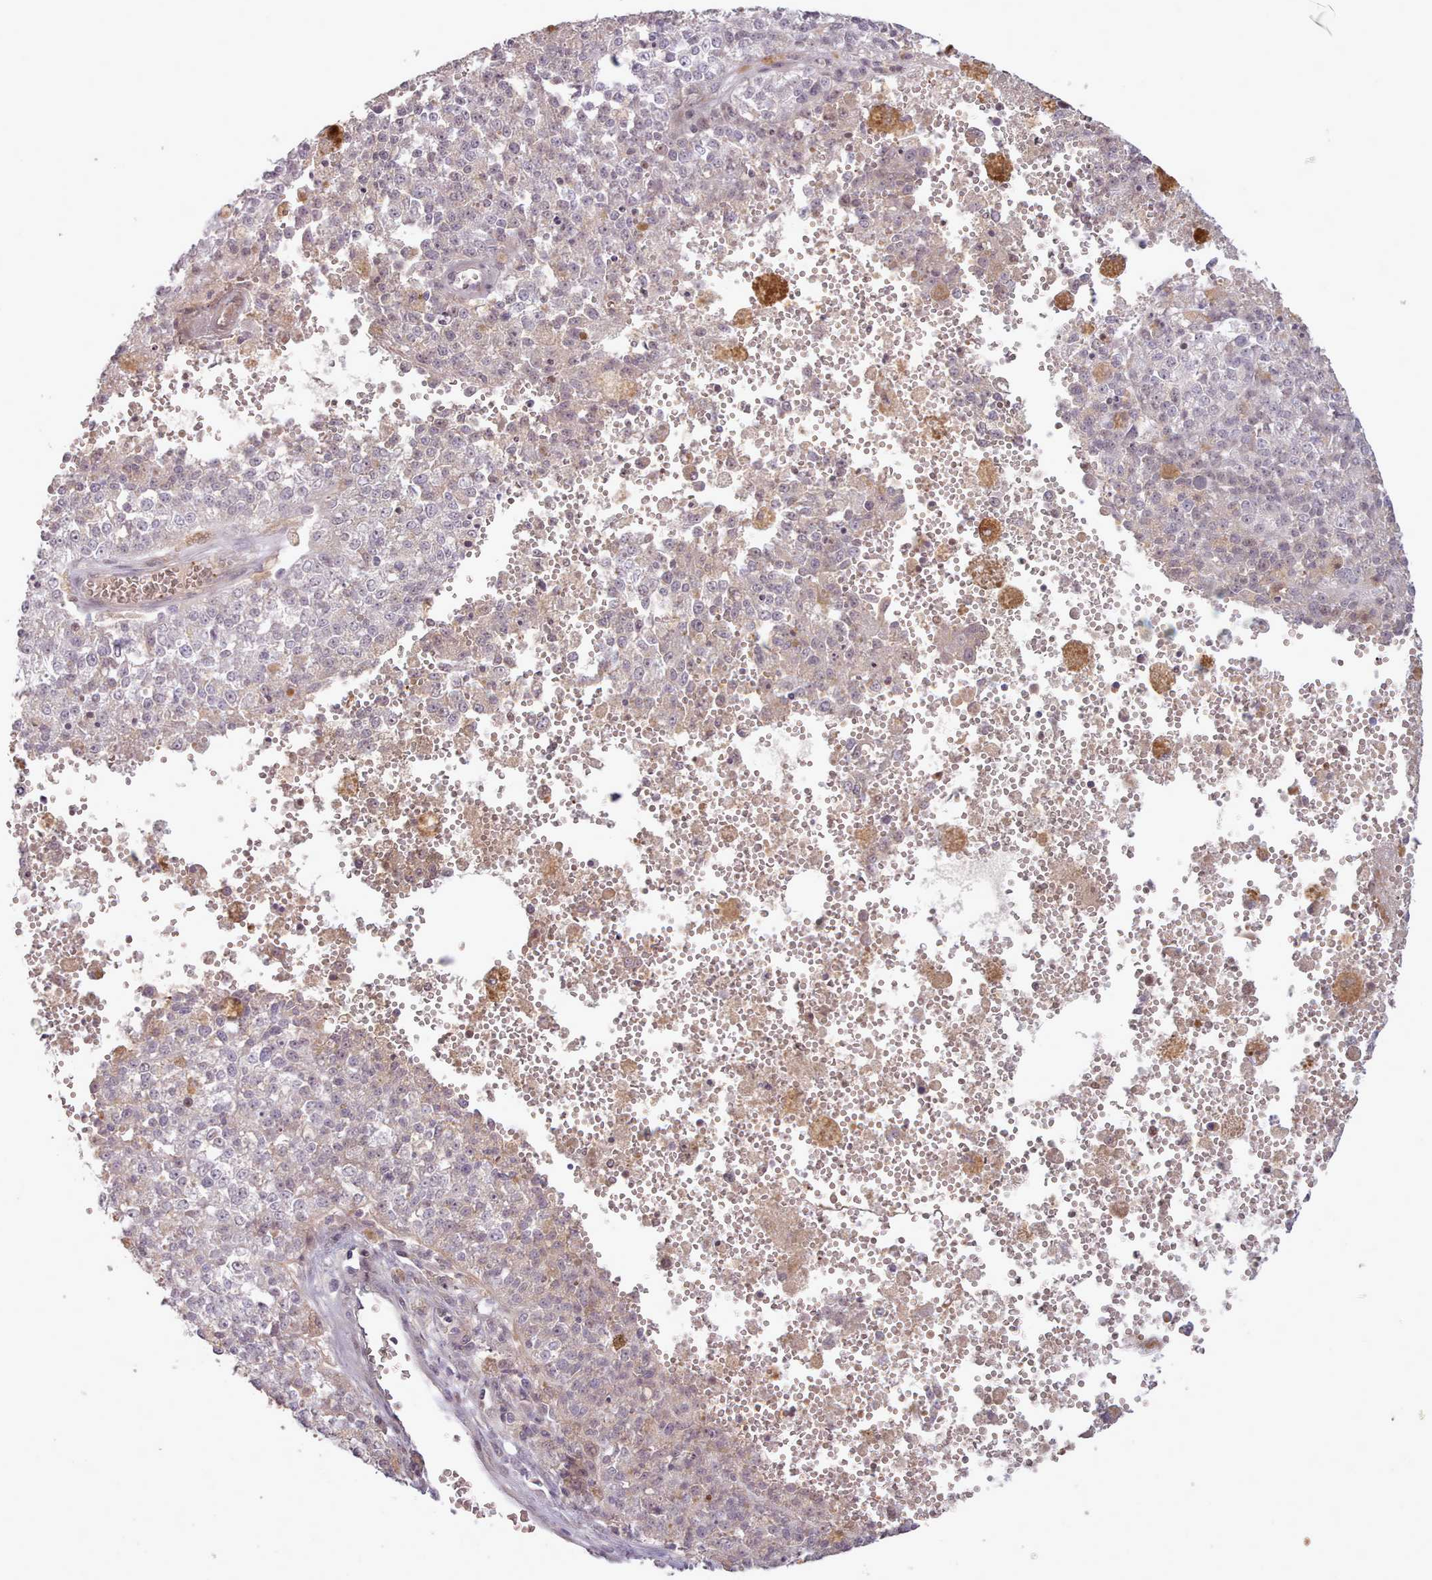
{"staining": {"intensity": "negative", "quantity": "none", "location": "none"}, "tissue": "melanoma", "cell_type": "Tumor cells", "image_type": "cancer", "snomed": [{"axis": "morphology", "description": "Malignant melanoma, NOS"}, {"axis": "topography", "description": "Skin"}], "caption": "The photomicrograph shows no staining of tumor cells in malignant melanoma.", "gene": "LEFTY2", "patient": {"sex": "female", "age": 64}}